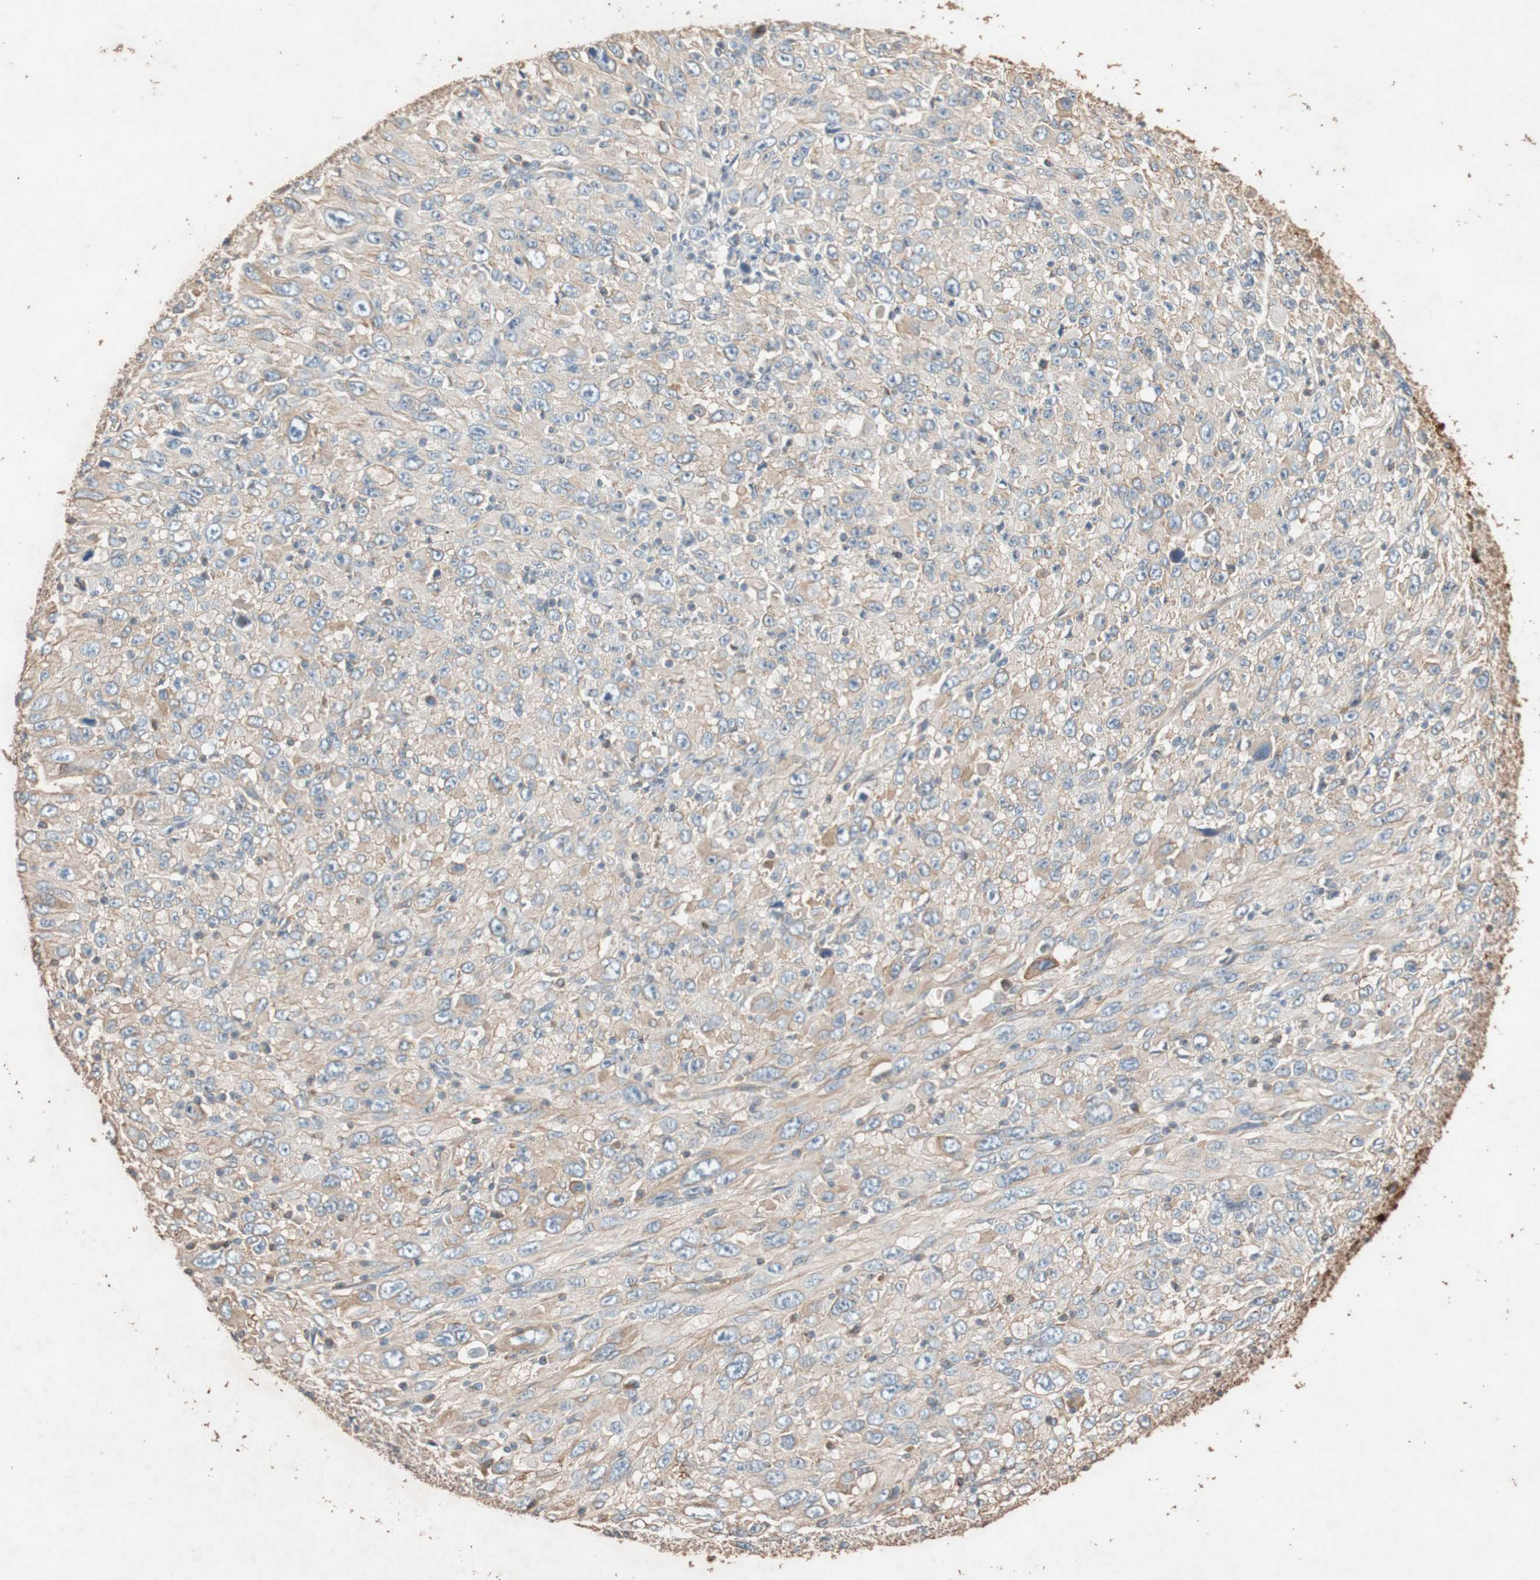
{"staining": {"intensity": "negative", "quantity": "none", "location": "none"}, "tissue": "melanoma", "cell_type": "Tumor cells", "image_type": "cancer", "snomed": [{"axis": "morphology", "description": "Malignant melanoma, Metastatic site"}, {"axis": "topography", "description": "Skin"}], "caption": "Immunohistochemical staining of melanoma demonstrates no significant expression in tumor cells.", "gene": "TUBB", "patient": {"sex": "female", "age": 56}}